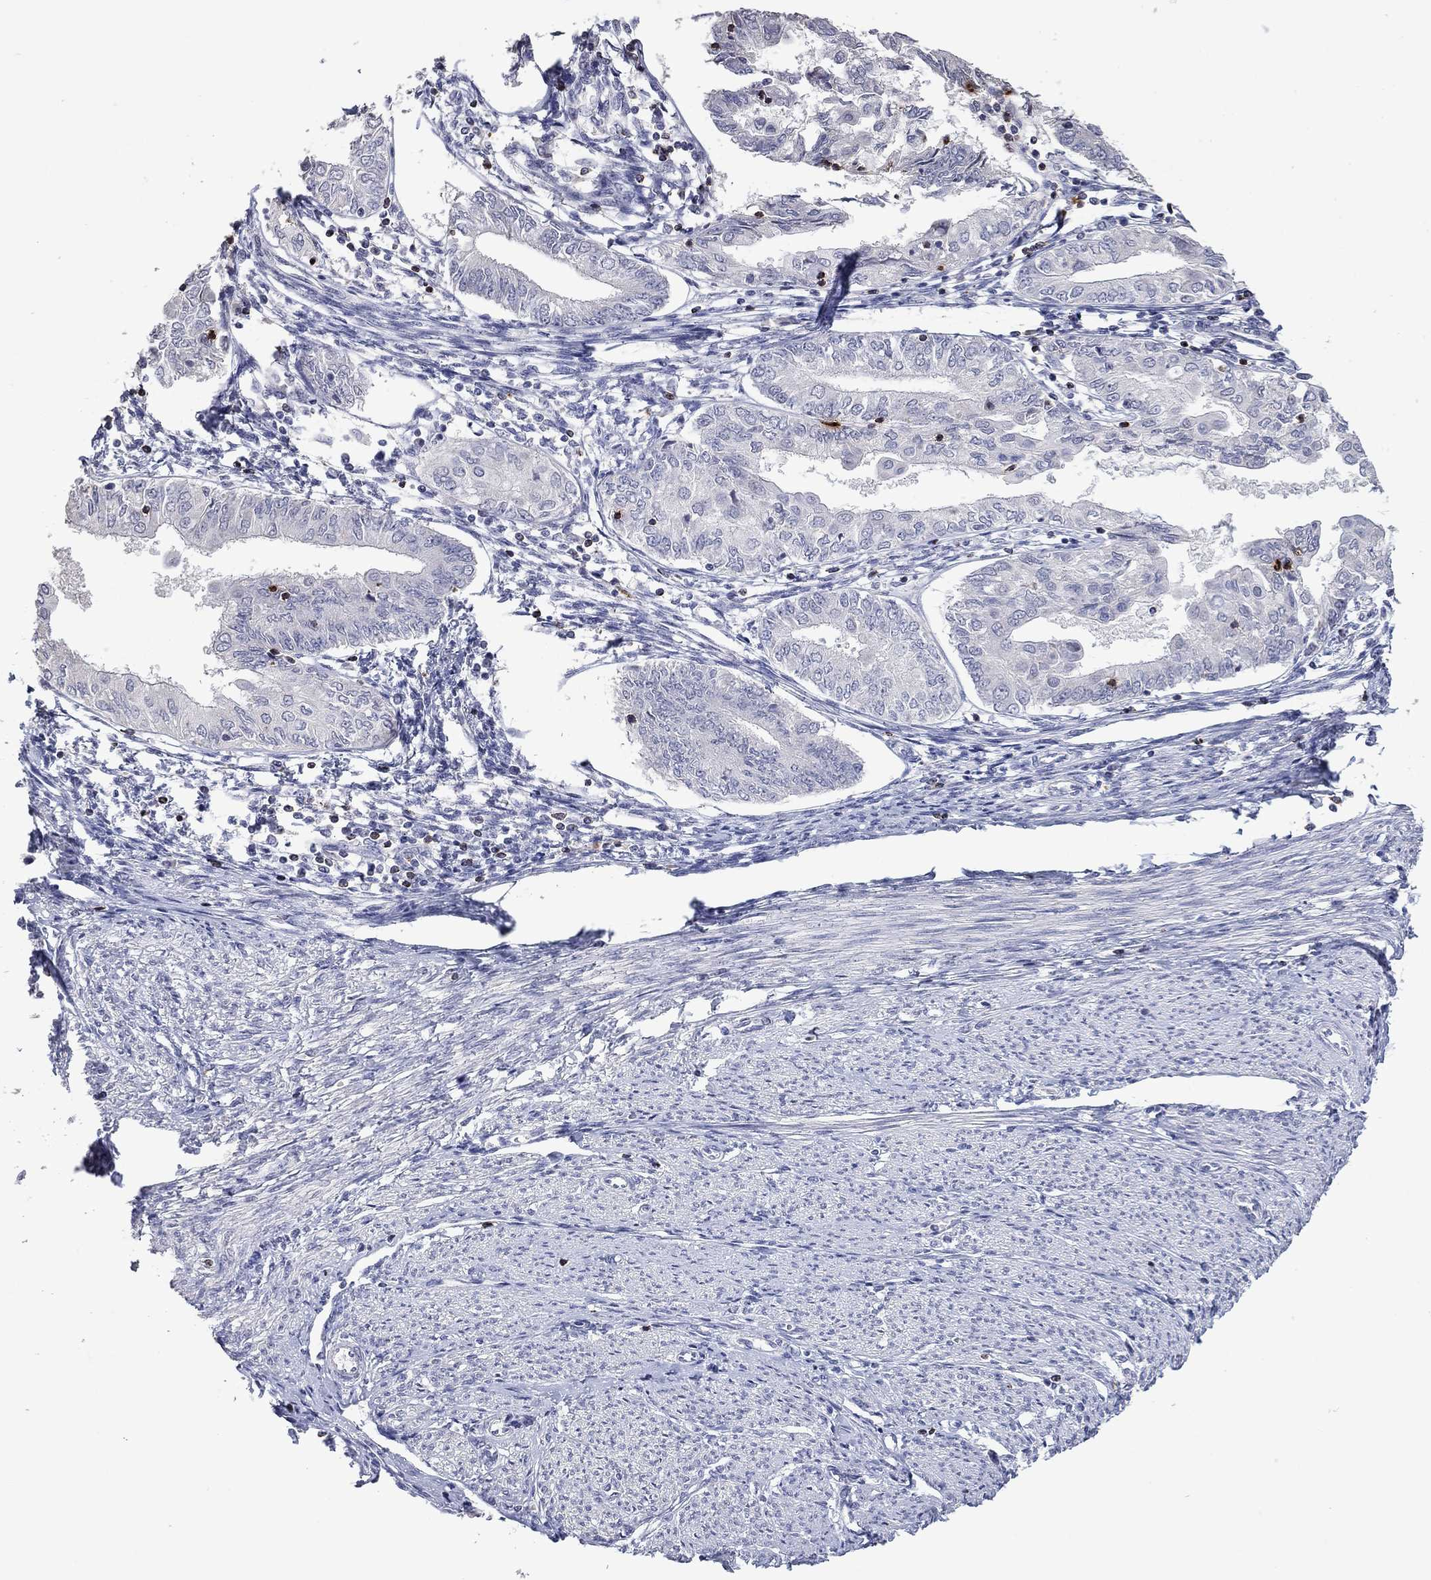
{"staining": {"intensity": "negative", "quantity": "none", "location": "none"}, "tissue": "endometrial cancer", "cell_type": "Tumor cells", "image_type": "cancer", "snomed": [{"axis": "morphology", "description": "Adenocarcinoma, NOS"}, {"axis": "topography", "description": "Endometrium"}], "caption": "DAB immunohistochemical staining of human endometrial cancer (adenocarcinoma) displays no significant expression in tumor cells.", "gene": "CCL5", "patient": {"sex": "female", "age": 68}}